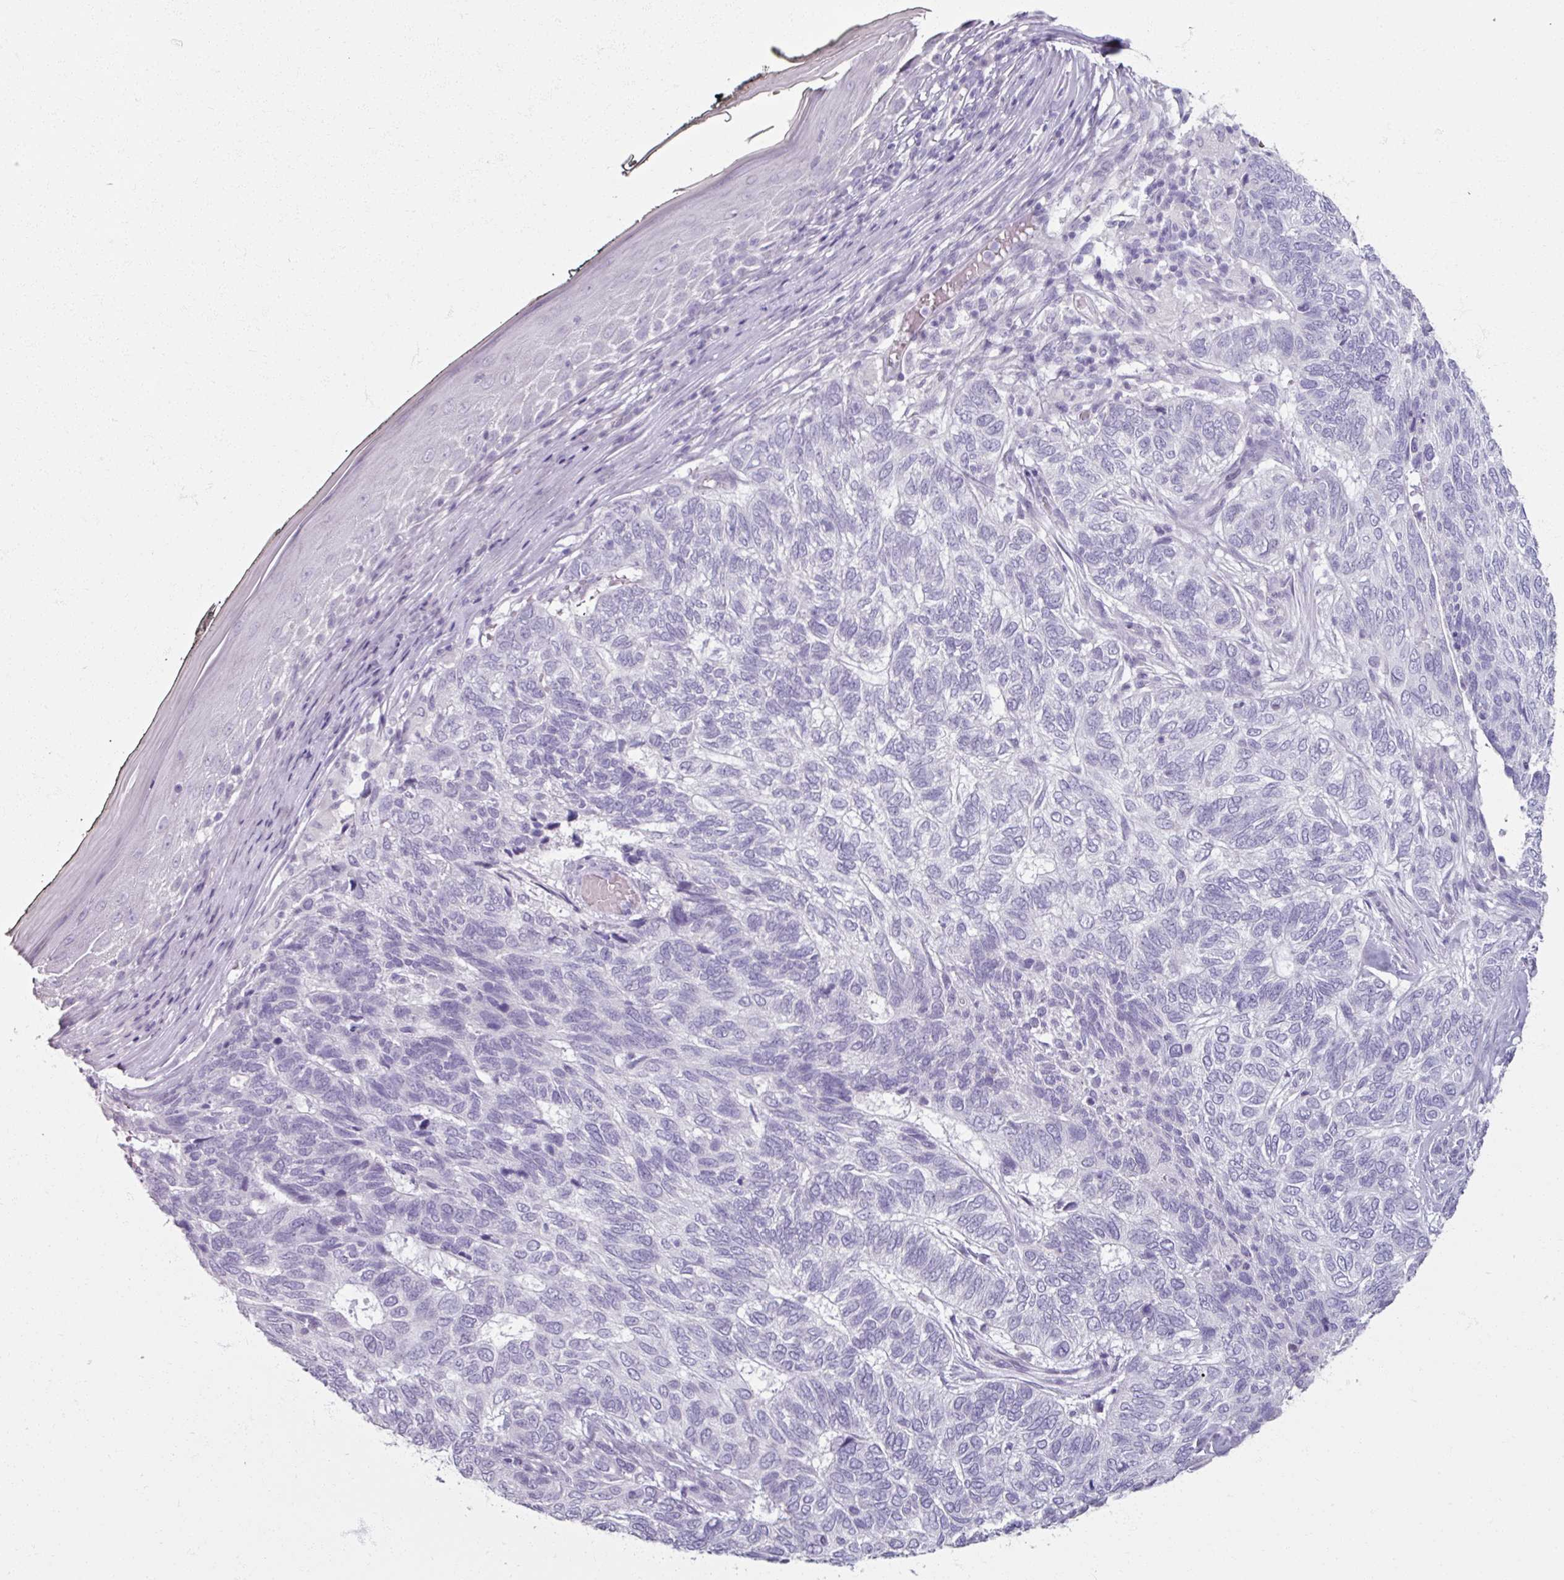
{"staining": {"intensity": "negative", "quantity": "none", "location": "none"}, "tissue": "skin cancer", "cell_type": "Tumor cells", "image_type": "cancer", "snomed": [{"axis": "morphology", "description": "Basal cell carcinoma"}, {"axis": "topography", "description": "Skin"}], "caption": "Protein analysis of skin basal cell carcinoma reveals no significant staining in tumor cells. (Stains: DAB (3,3'-diaminobenzidine) immunohistochemistry (IHC) with hematoxylin counter stain, Microscopy: brightfield microscopy at high magnification).", "gene": "TG", "patient": {"sex": "female", "age": 65}}